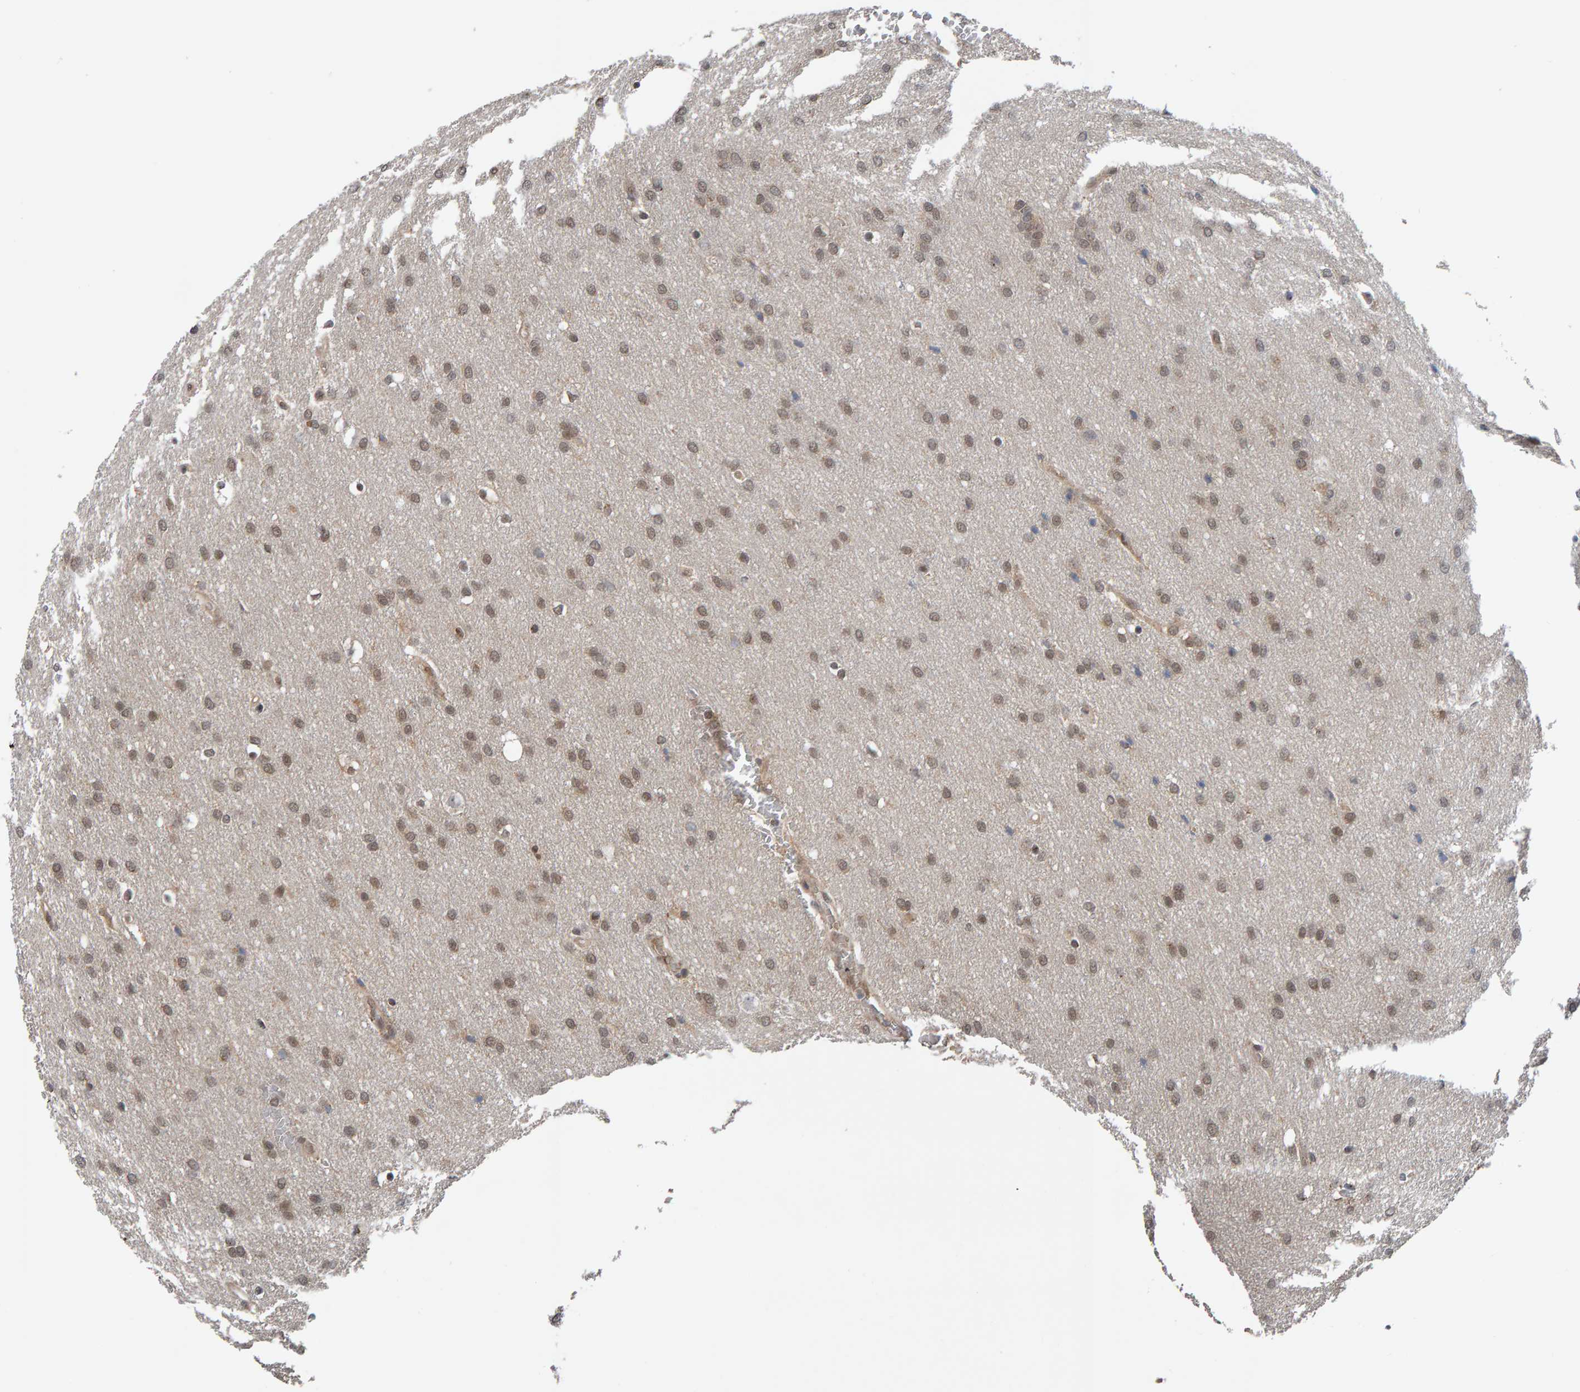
{"staining": {"intensity": "weak", "quantity": ">75%", "location": "nuclear"}, "tissue": "glioma", "cell_type": "Tumor cells", "image_type": "cancer", "snomed": [{"axis": "morphology", "description": "Glioma, malignant, Low grade"}, {"axis": "topography", "description": "Brain"}], "caption": "Immunohistochemistry (IHC) micrograph of neoplastic tissue: human malignant glioma (low-grade) stained using IHC reveals low levels of weak protein expression localized specifically in the nuclear of tumor cells, appearing as a nuclear brown color.", "gene": "COASY", "patient": {"sex": "female", "age": 37}}